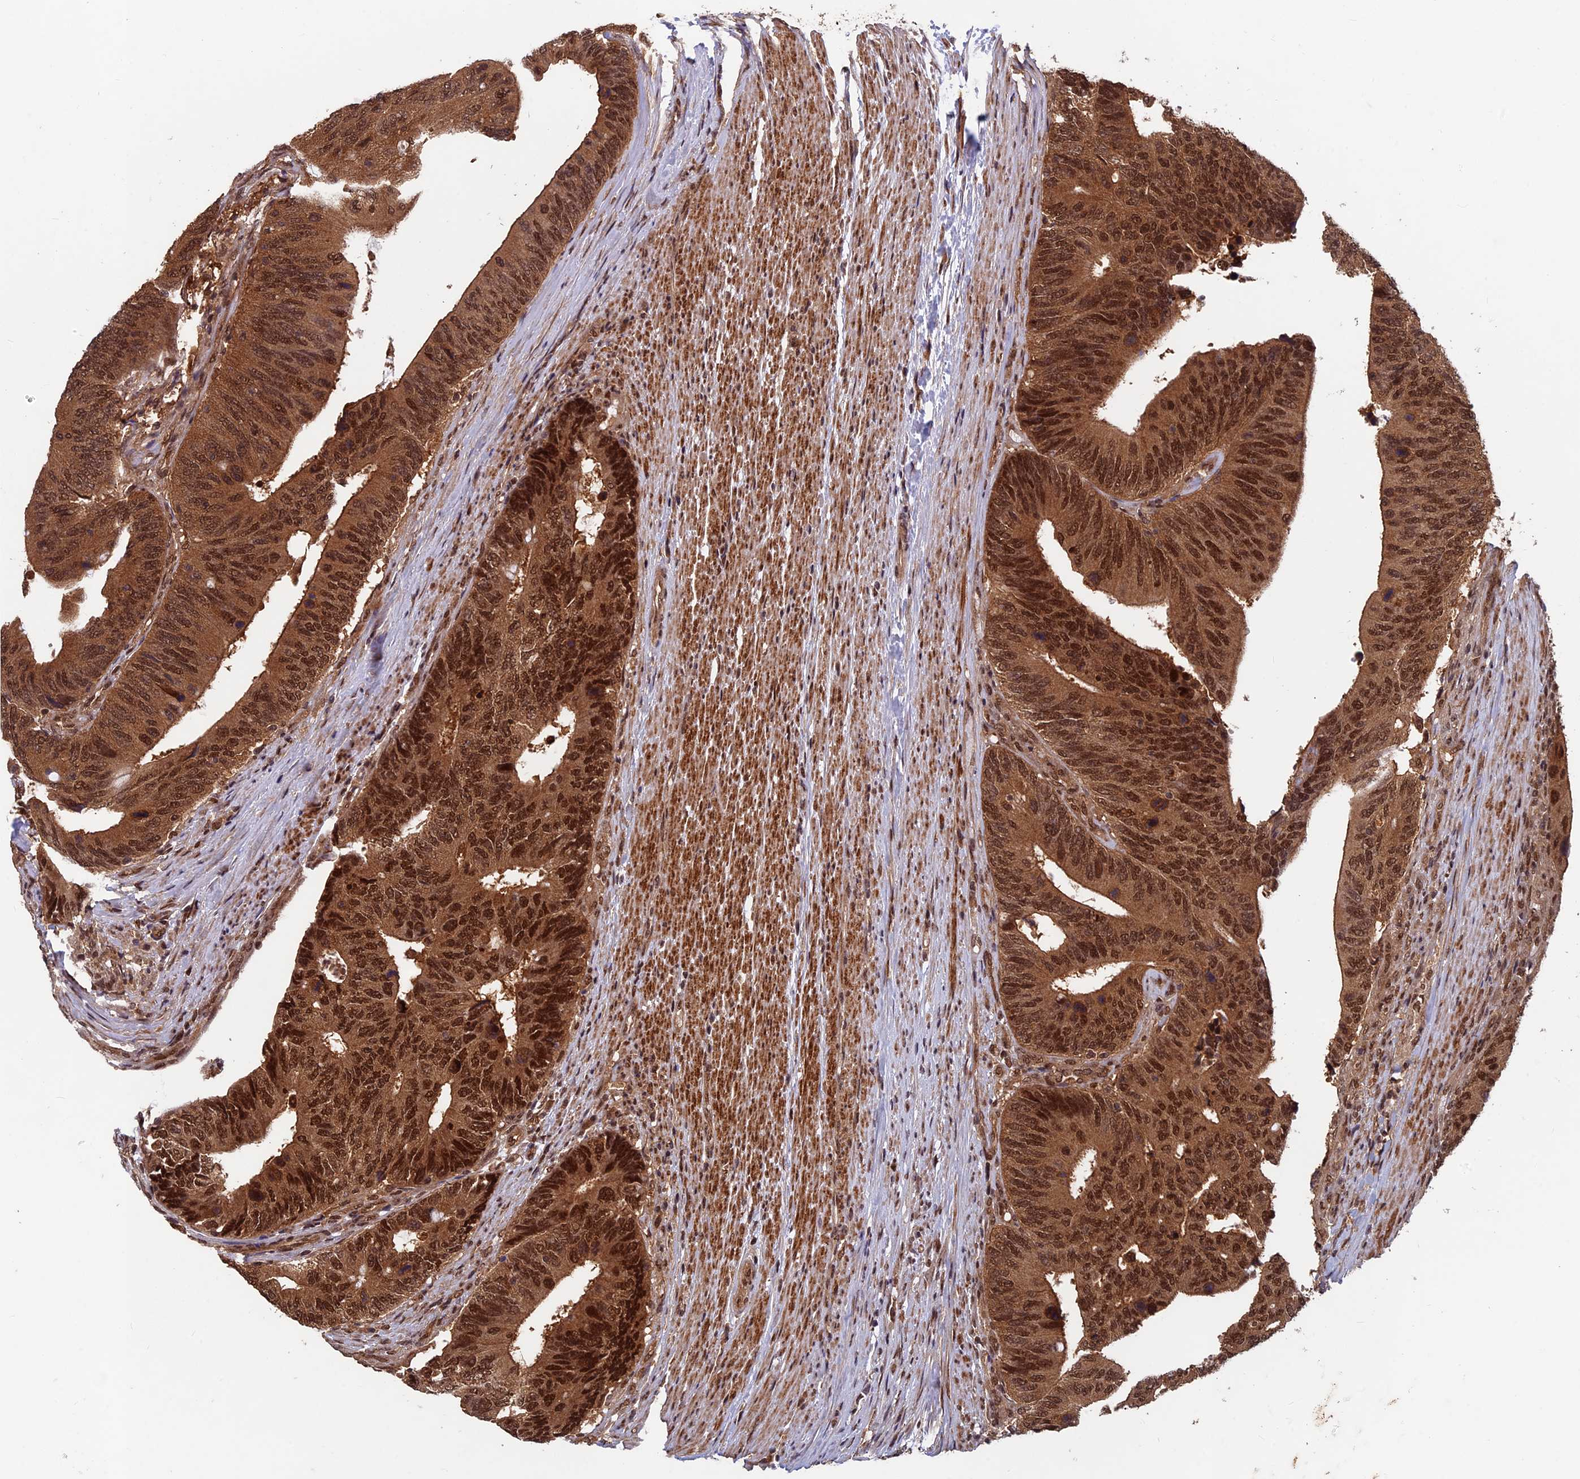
{"staining": {"intensity": "strong", "quantity": ">75%", "location": "cytoplasmic/membranous,nuclear"}, "tissue": "colorectal cancer", "cell_type": "Tumor cells", "image_type": "cancer", "snomed": [{"axis": "morphology", "description": "Adenocarcinoma, NOS"}, {"axis": "topography", "description": "Colon"}], "caption": "The image reveals staining of adenocarcinoma (colorectal), revealing strong cytoplasmic/membranous and nuclear protein staining (brown color) within tumor cells. The staining is performed using DAB brown chromogen to label protein expression. The nuclei are counter-stained blue using hematoxylin.", "gene": "FAM53C", "patient": {"sex": "male", "age": 87}}